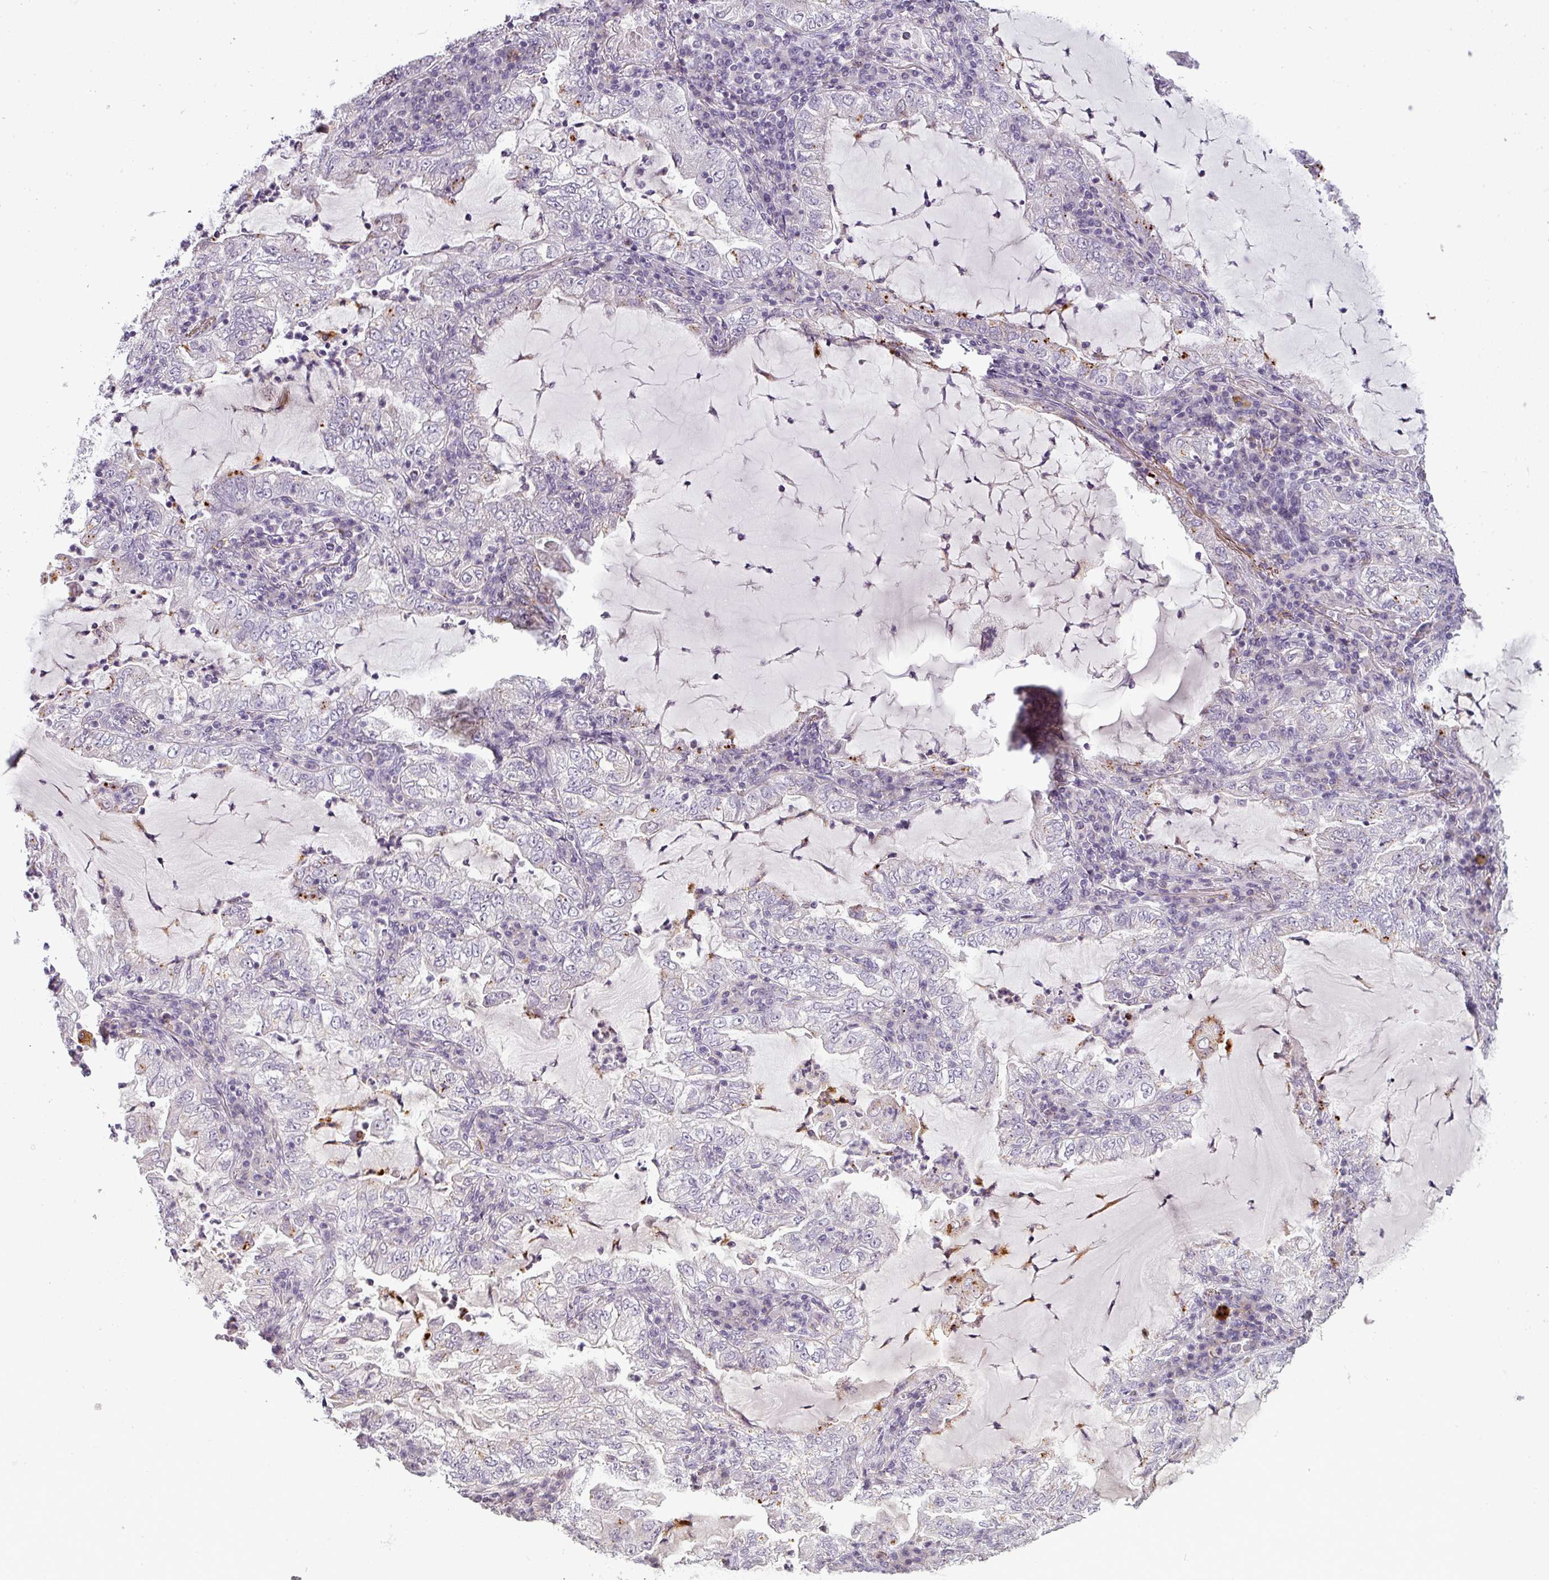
{"staining": {"intensity": "negative", "quantity": "none", "location": "none"}, "tissue": "lung cancer", "cell_type": "Tumor cells", "image_type": "cancer", "snomed": [{"axis": "morphology", "description": "Adenocarcinoma, NOS"}, {"axis": "topography", "description": "Lung"}], "caption": "High power microscopy photomicrograph of an immunohistochemistry (IHC) micrograph of adenocarcinoma (lung), revealing no significant expression in tumor cells.", "gene": "TMEFF1", "patient": {"sex": "female", "age": 73}}